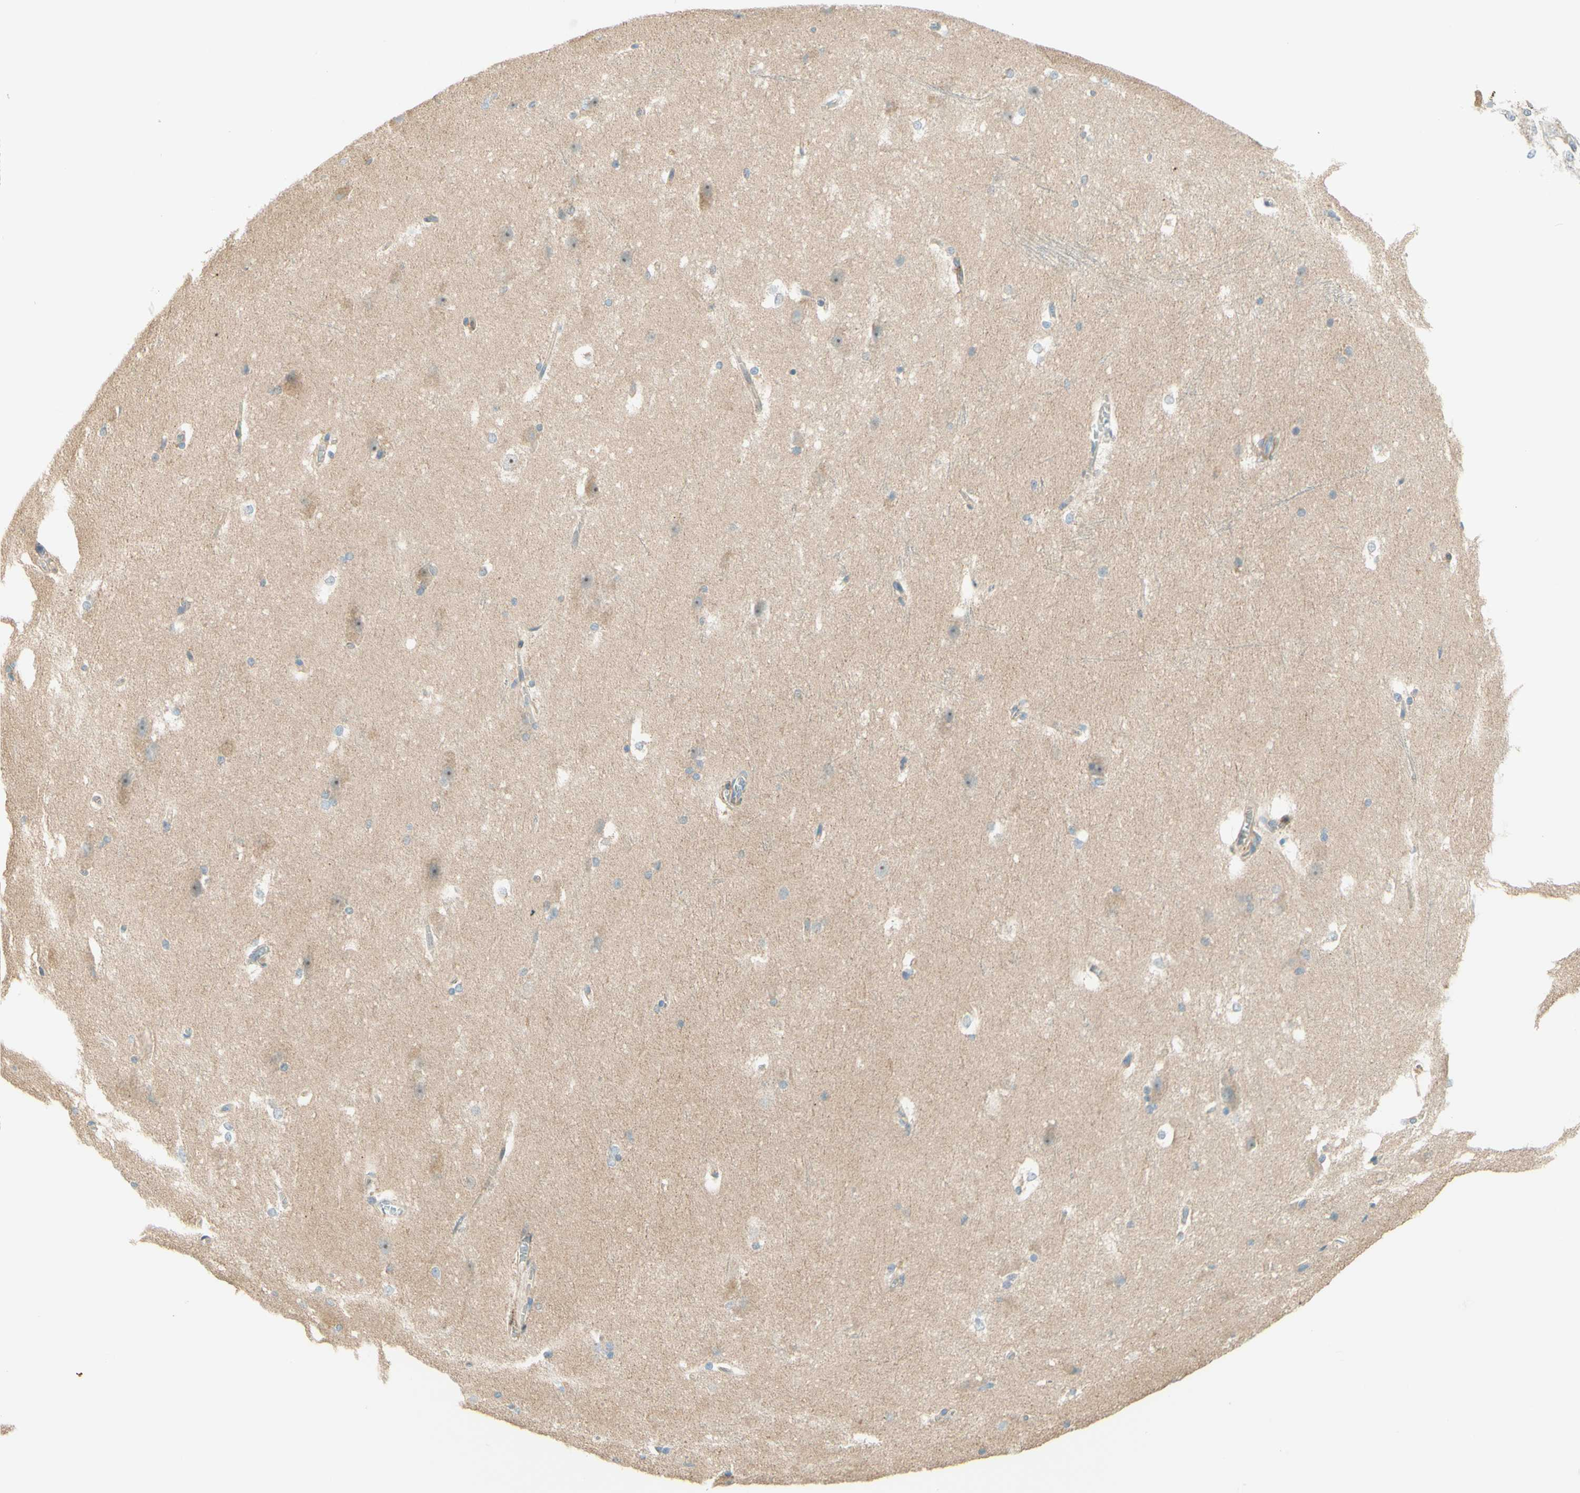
{"staining": {"intensity": "negative", "quantity": "none", "location": "none"}, "tissue": "hippocampus", "cell_type": "Glial cells", "image_type": "normal", "snomed": [{"axis": "morphology", "description": "Normal tissue, NOS"}, {"axis": "topography", "description": "Hippocampus"}], "caption": "This is an immunohistochemistry image of unremarkable human hippocampus. There is no expression in glial cells.", "gene": "PROM1", "patient": {"sex": "female", "age": 19}}